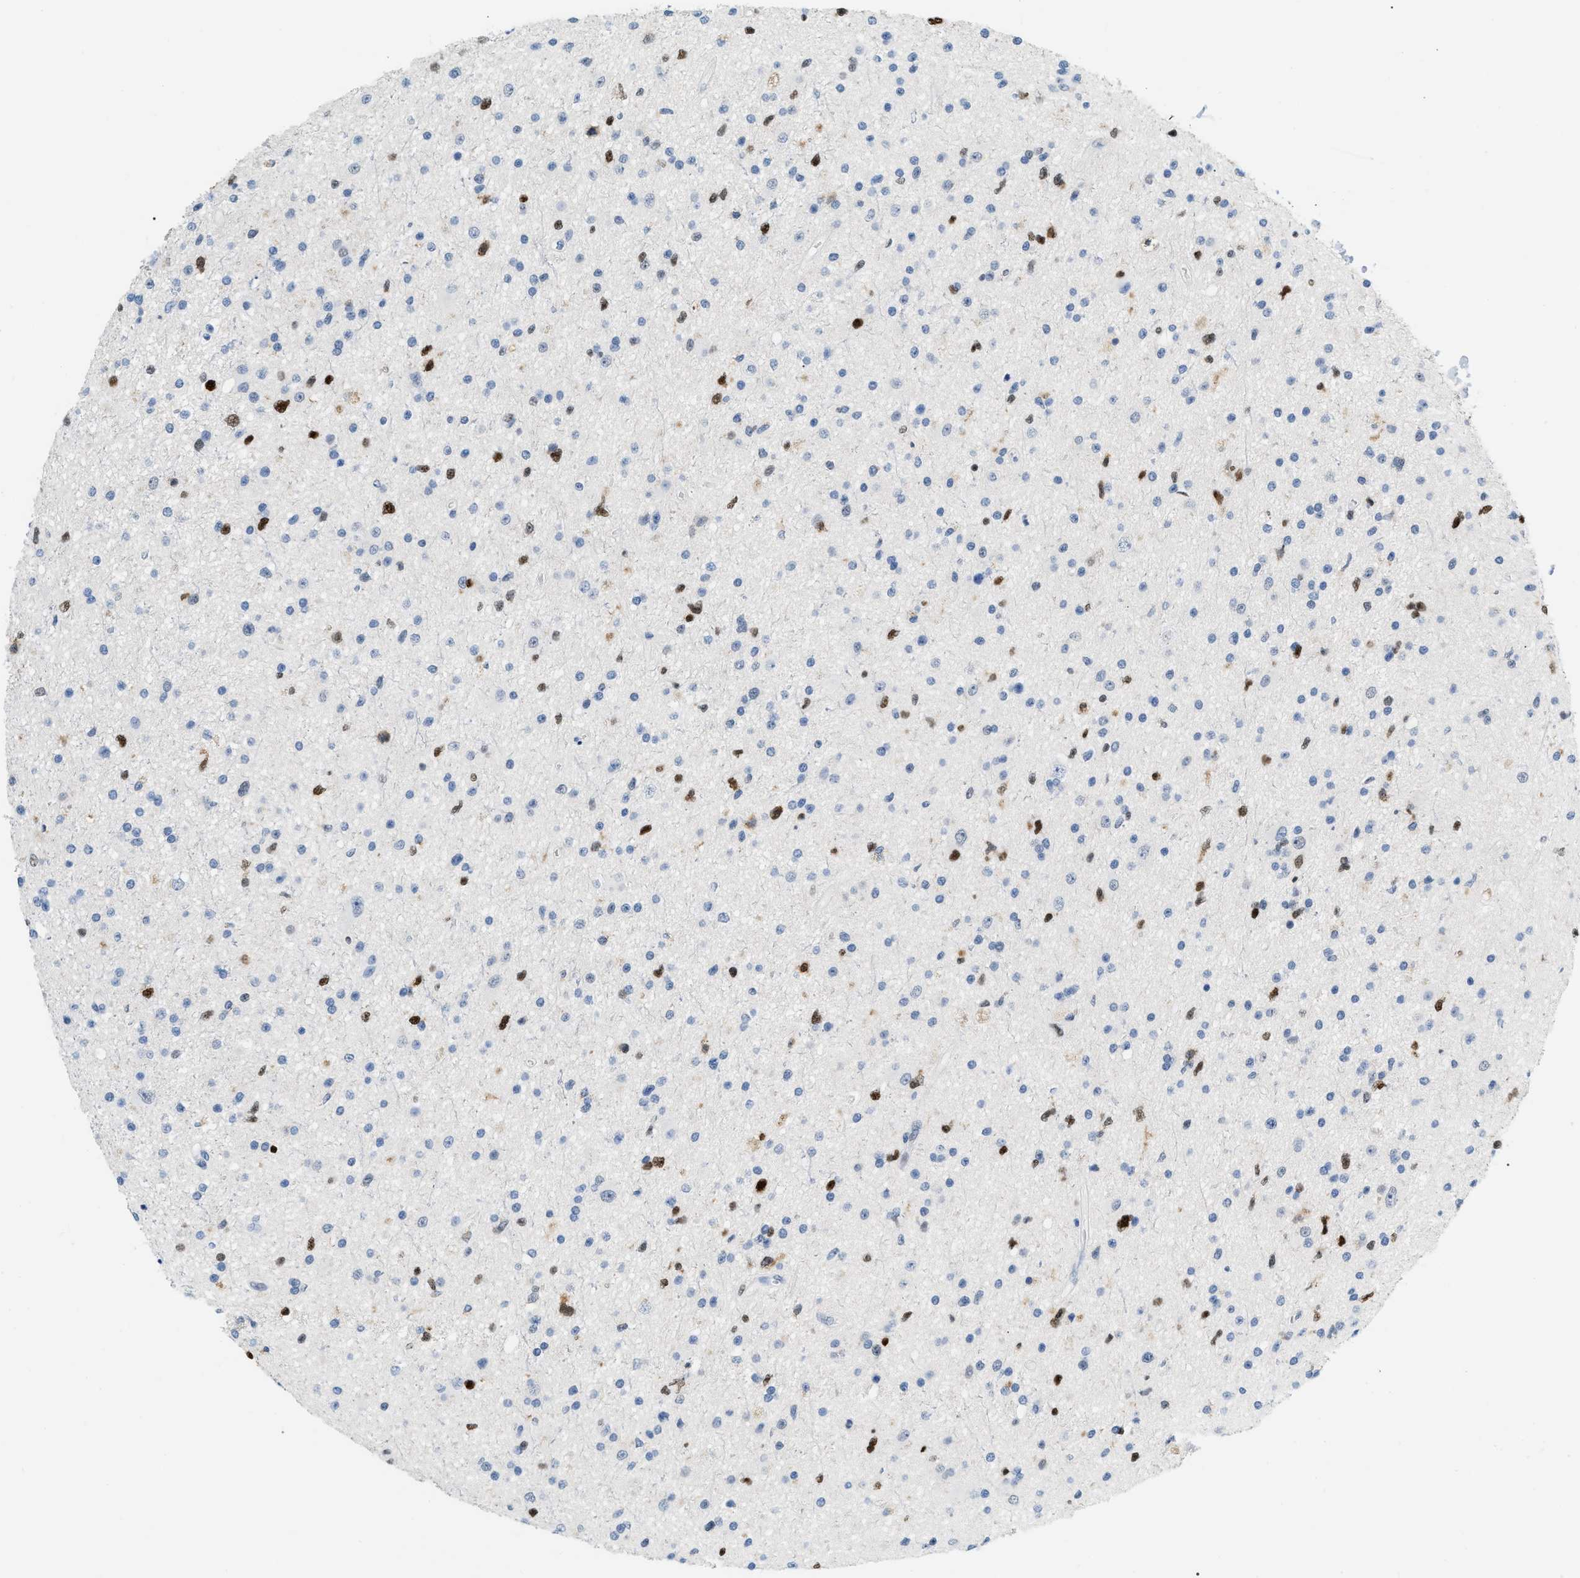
{"staining": {"intensity": "strong", "quantity": "<25%", "location": "nuclear"}, "tissue": "glioma", "cell_type": "Tumor cells", "image_type": "cancer", "snomed": [{"axis": "morphology", "description": "Glioma, malignant, High grade"}, {"axis": "topography", "description": "Brain"}], "caption": "Immunohistochemical staining of glioma exhibits strong nuclear protein expression in approximately <25% of tumor cells. The staining is performed using DAB (3,3'-diaminobenzidine) brown chromogen to label protein expression. The nuclei are counter-stained blue using hematoxylin.", "gene": "MCM7", "patient": {"sex": "male", "age": 33}}